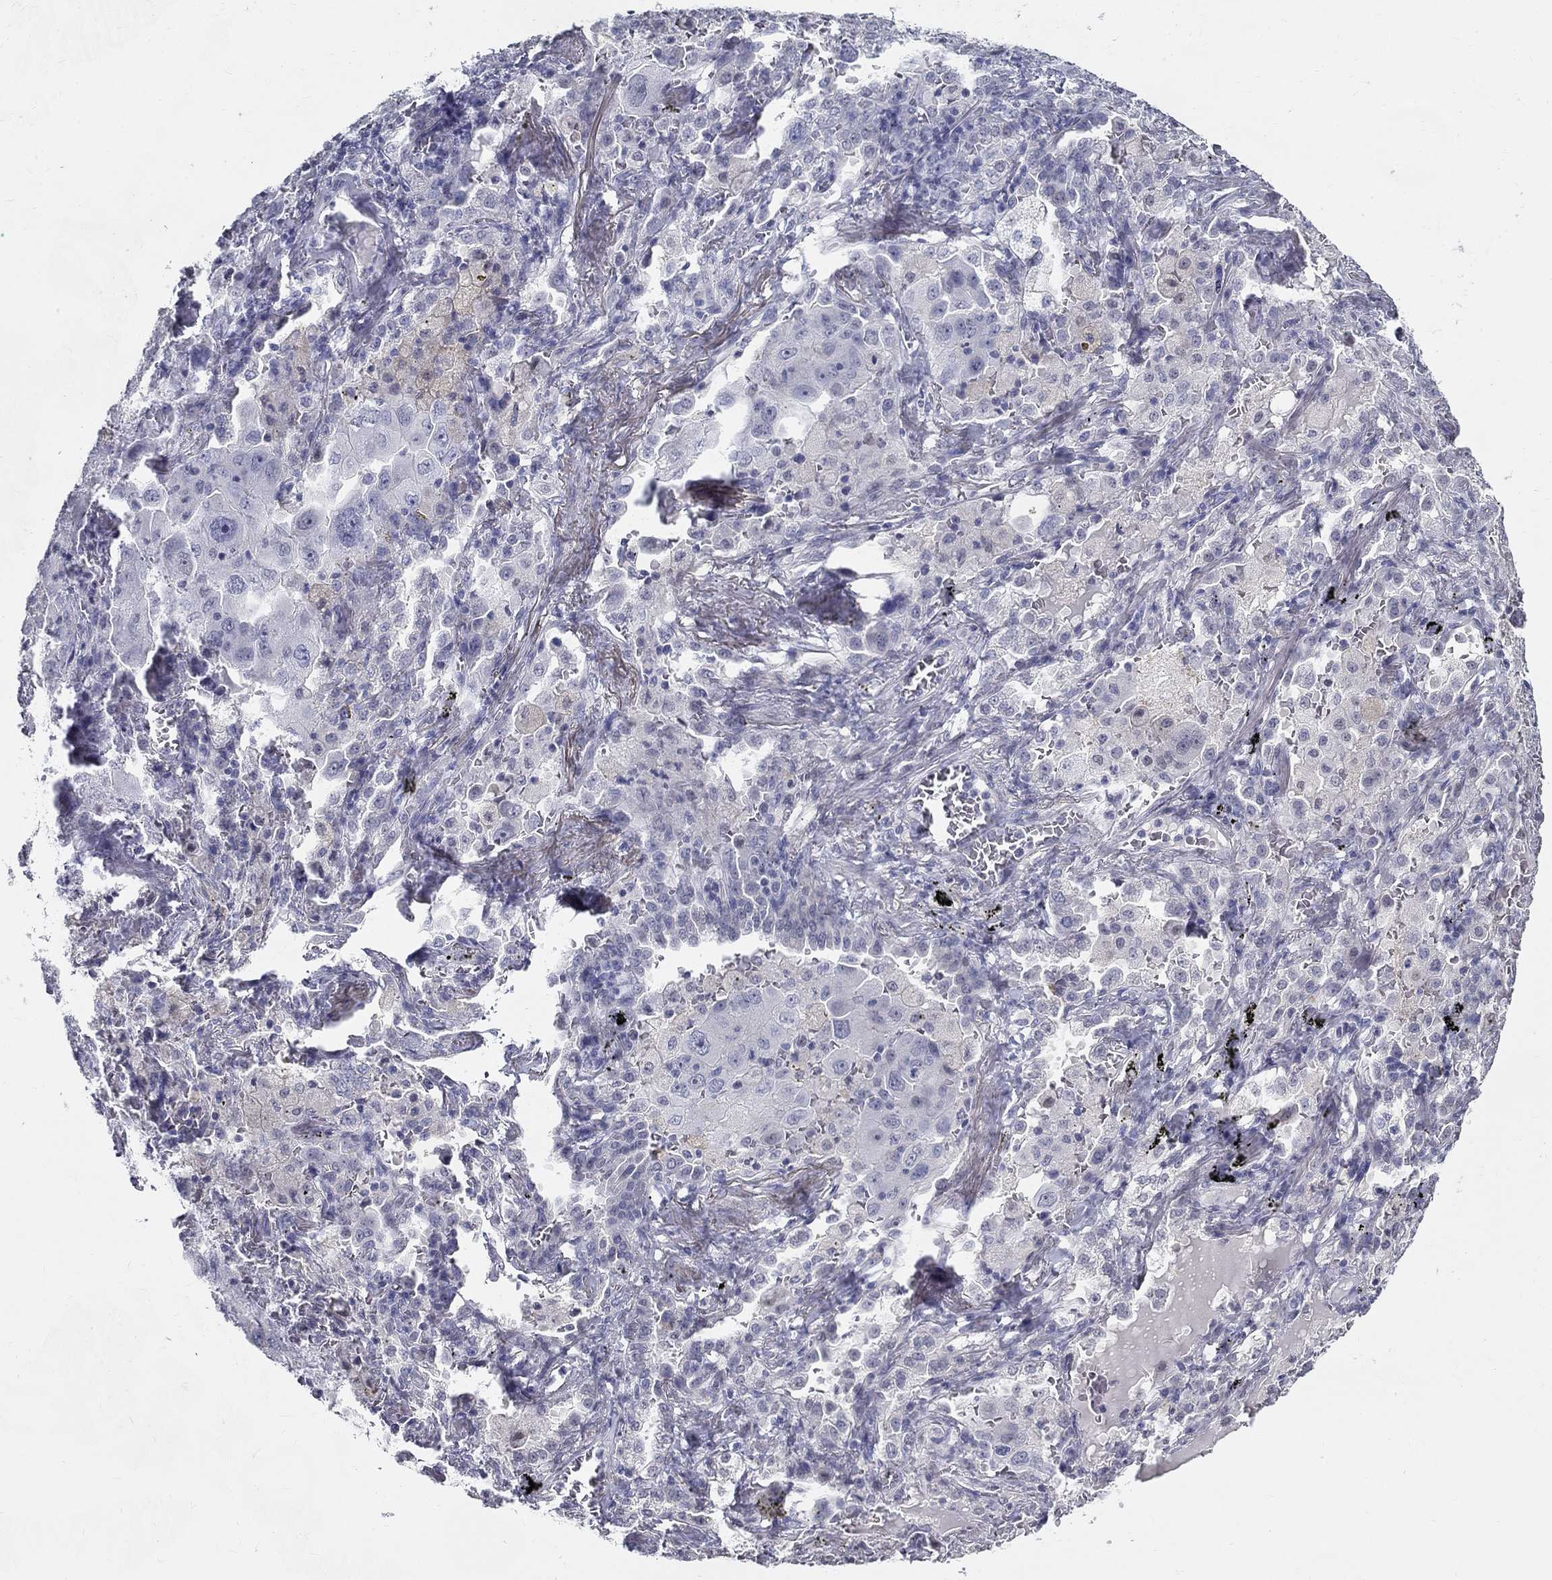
{"staining": {"intensity": "negative", "quantity": "none", "location": "none"}, "tissue": "lung cancer", "cell_type": "Tumor cells", "image_type": "cancer", "snomed": [{"axis": "morphology", "description": "Adenocarcinoma, NOS"}, {"axis": "topography", "description": "Lung"}], "caption": "Immunohistochemistry (IHC) of human adenocarcinoma (lung) shows no expression in tumor cells.", "gene": "GUCA1A", "patient": {"sex": "female", "age": 61}}